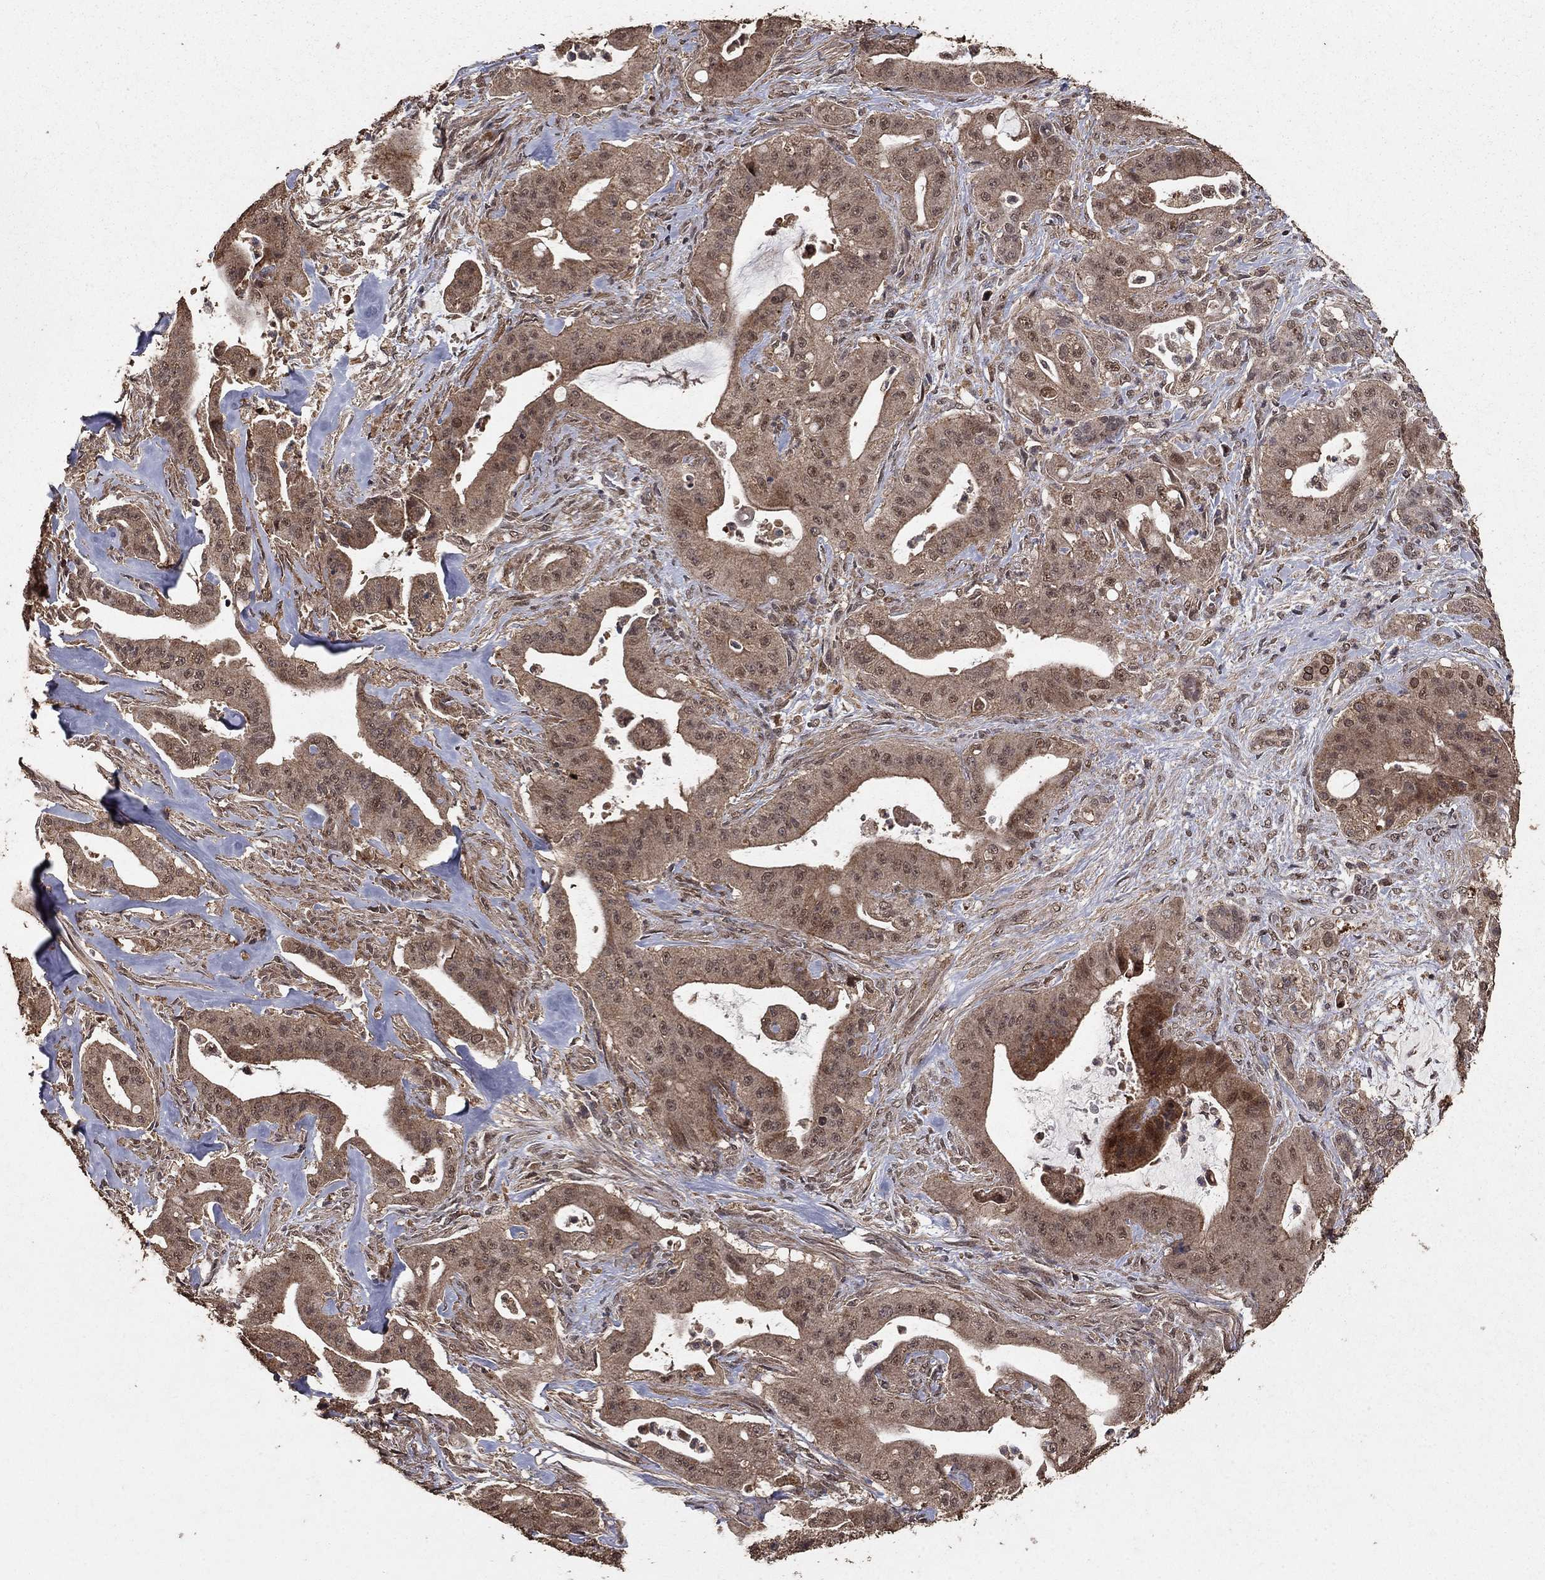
{"staining": {"intensity": "weak", "quantity": ">75%", "location": "cytoplasmic/membranous"}, "tissue": "pancreatic cancer", "cell_type": "Tumor cells", "image_type": "cancer", "snomed": [{"axis": "morphology", "description": "Normal tissue, NOS"}, {"axis": "morphology", "description": "Inflammation, NOS"}, {"axis": "morphology", "description": "Adenocarcinoma, NOS"}, {"axis": "topography", "description": "Pancreas"}], "caption": "There is low levels of weak cytoplasmic/membranous positivity in tumor cells of pancreatic cancer, as demonstrated by immunohistochemical staining (brown color).", "gene": "PRDM1", "patient": {"sex": "male", "age": 57}}